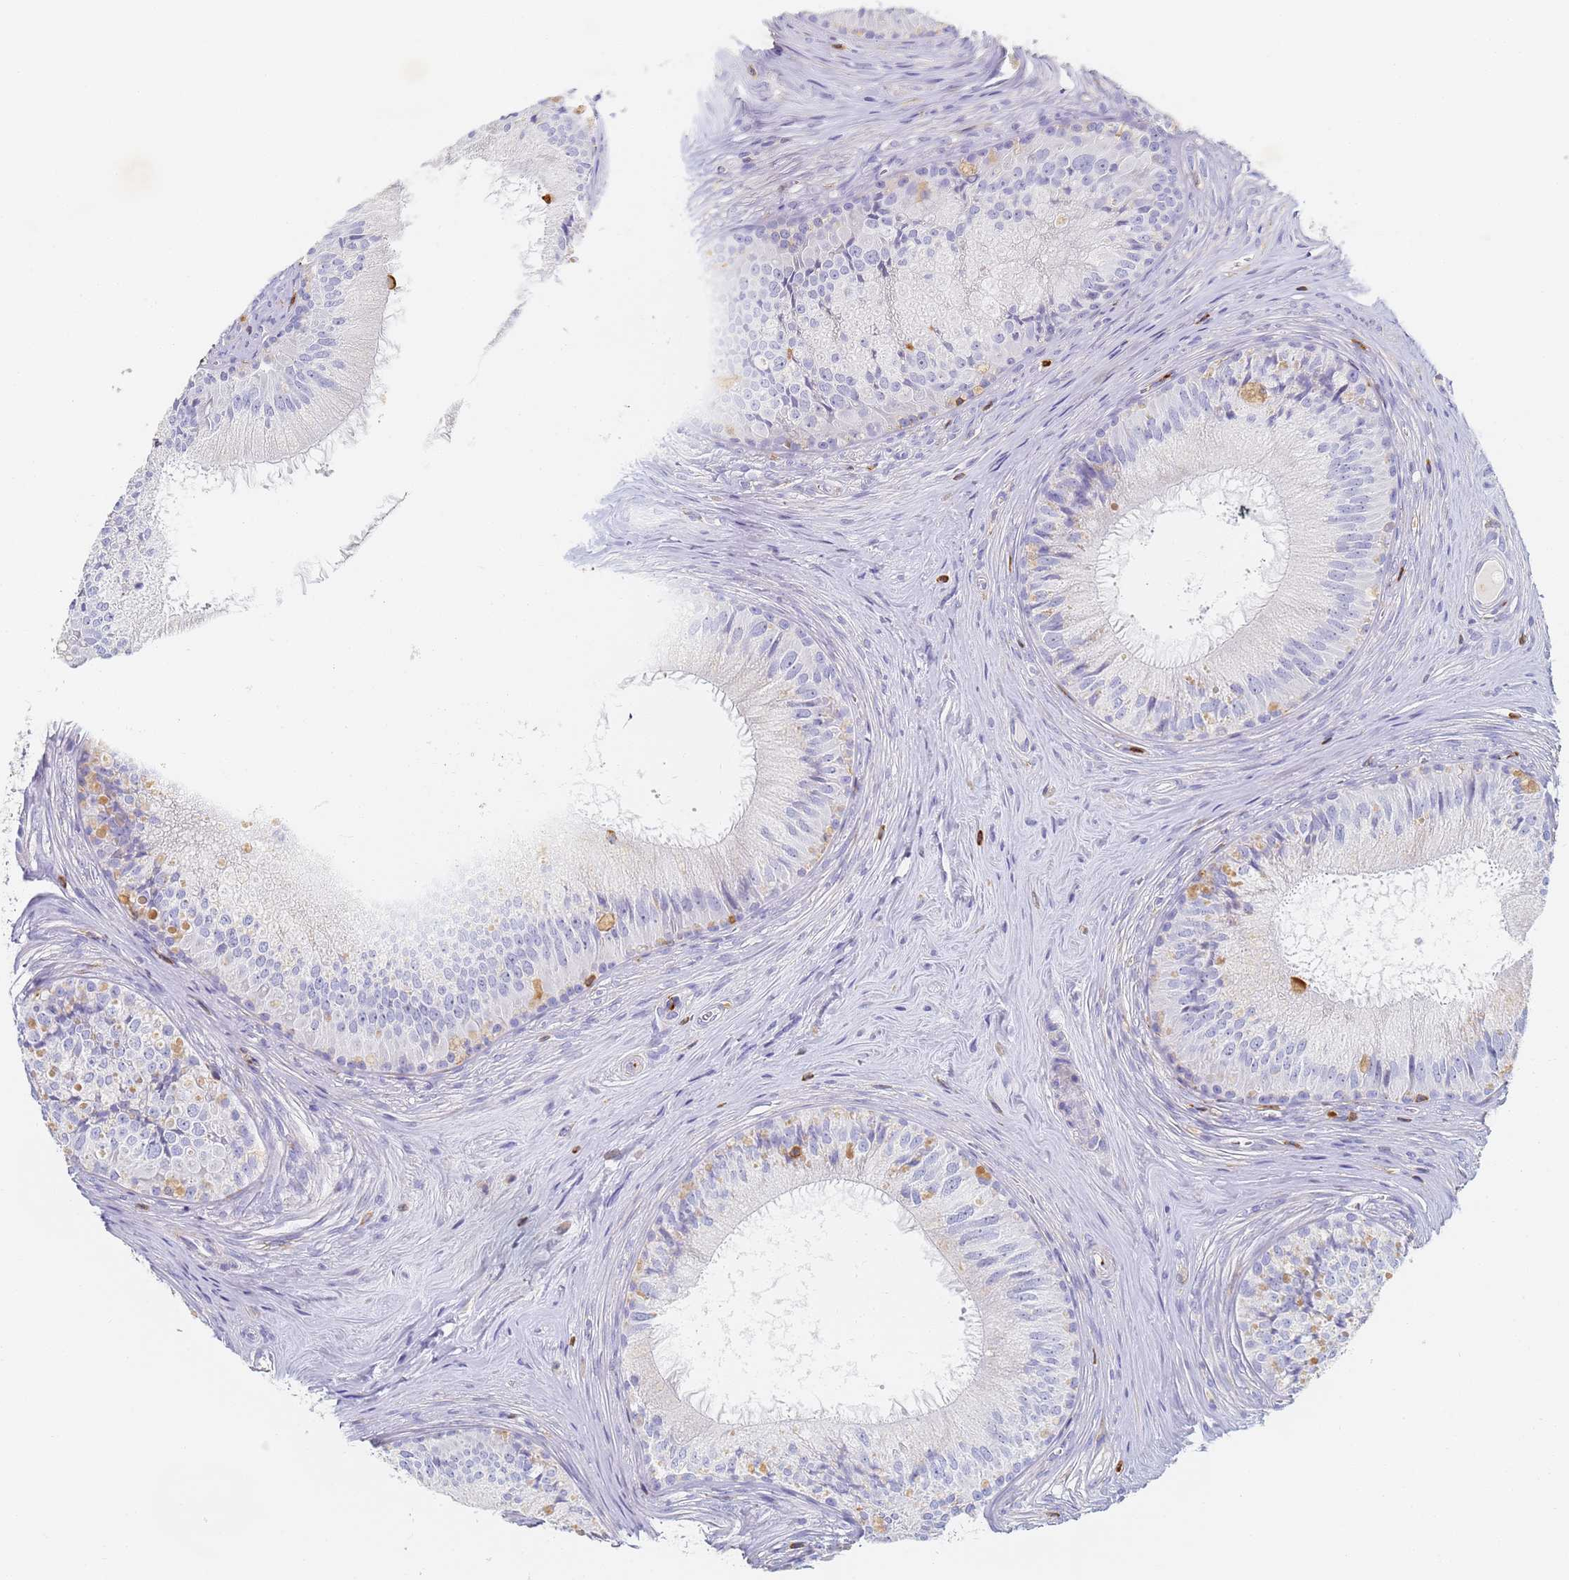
{"staining": {"intensity": "moderate", "quantity": "<25%", "location": "cytoplasmic/membranous"}, "tissue": "epididymis", "cell_type": "Glandular cells", "image_type": "normal", "snomed": [{"axis": "morphology", "description": "Normal tissue, NOS"}, {"axis": "topography", "description": "Epididymis"}], "caption": "Immunohistochemical staining of unremarkable human epididymis exhibits moderate cytoplasmic/membranous protein positivity in about <25% of glandular cells.", "gene": "BIN2", "patient": {"sex": "male", "age": 46}}